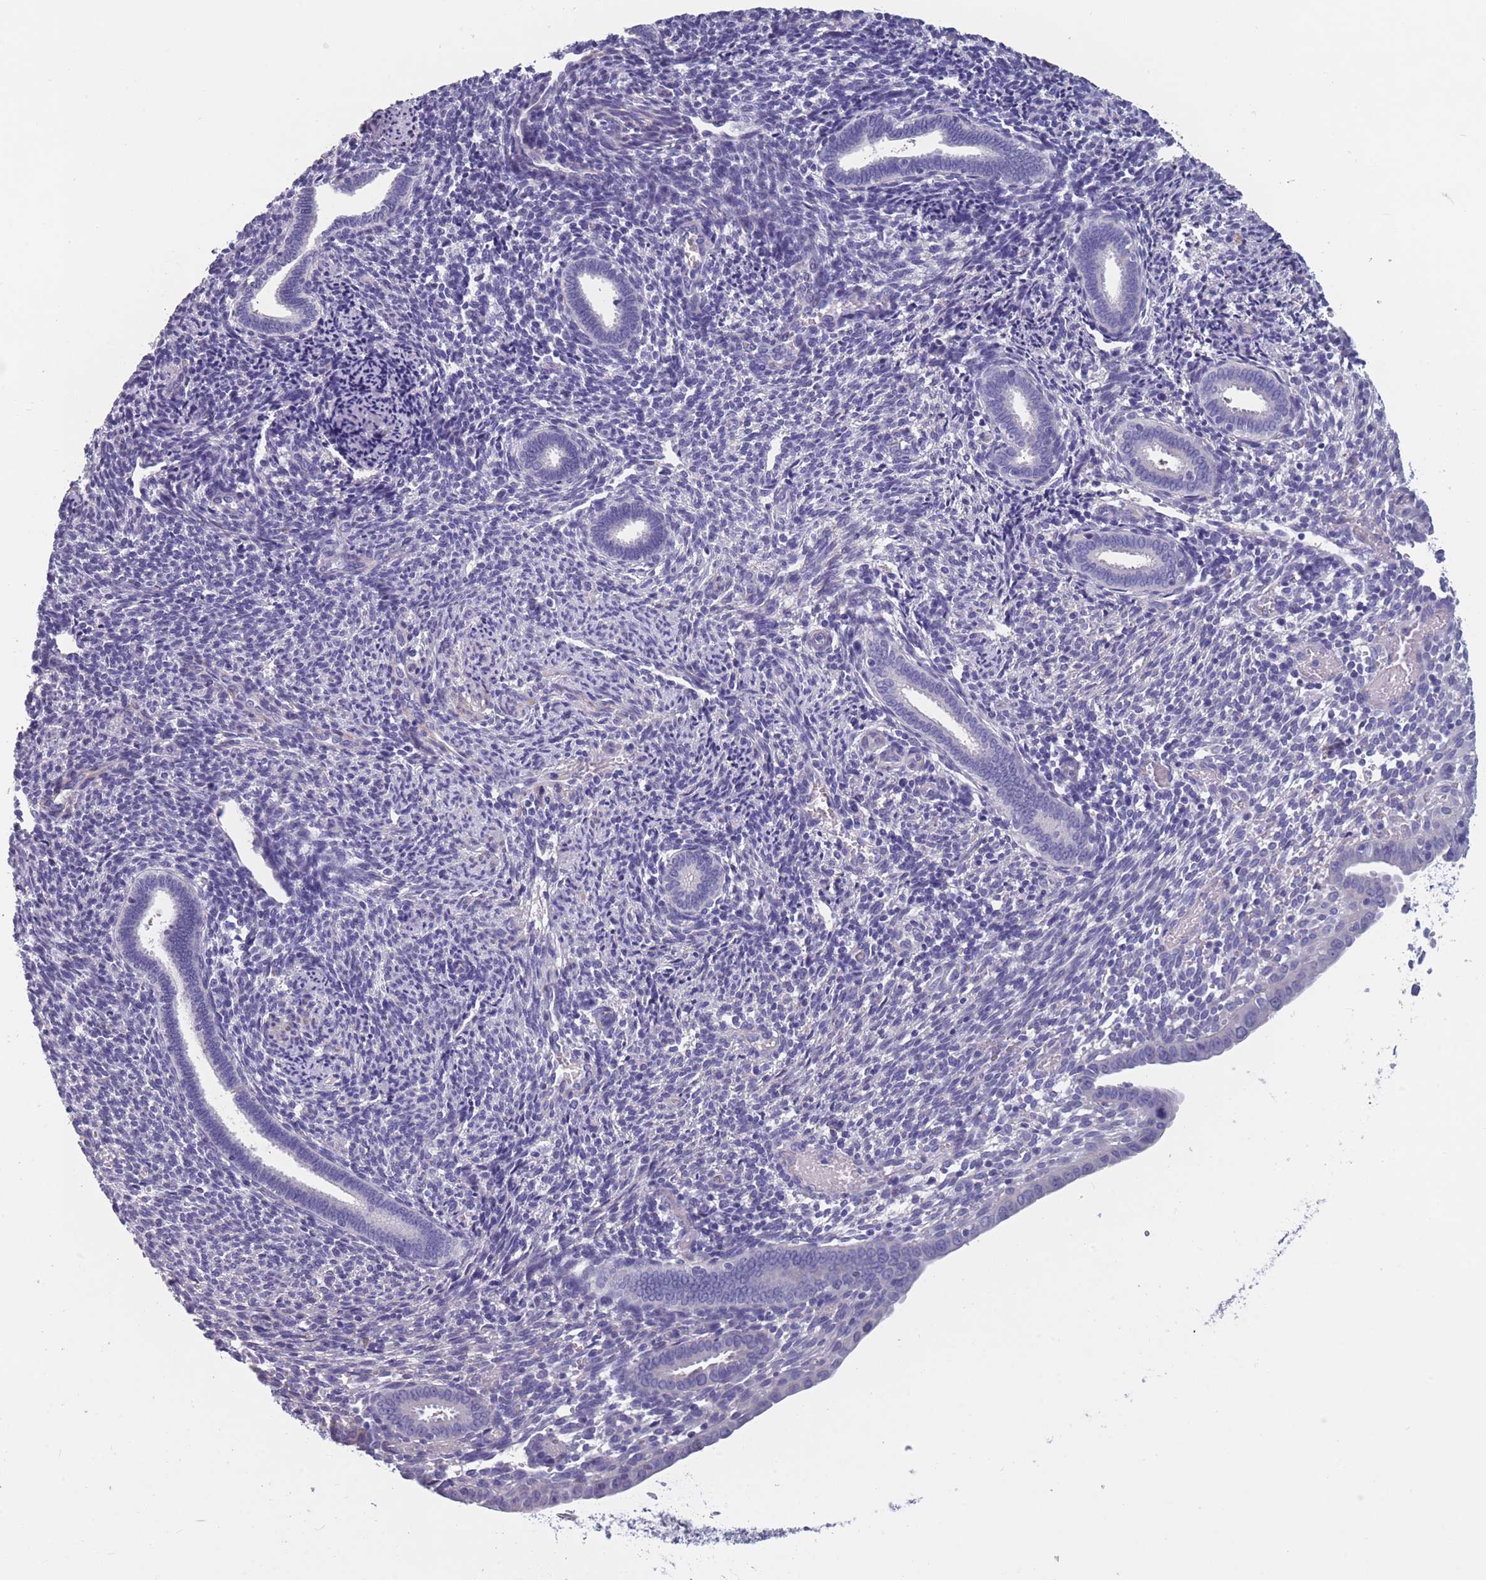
{"staining": {"intensity": "negative", "quantity": "none", "location": "none"}, "tissue": "endometrium", "cell_type": "Cells in endometrial stroma", "image_type": "normal", "snomed": [{"axis": "morphology", "description": "Normal tissue, NOS"}, {"axis": "topography", "description": "Endometrium"}], "caption": "Immunohistochemistry of normal endometrium exhibits no staining in cells in endometrial stroma. (Stains: DAB (3,3'-diaminobenzidine) IHC with hematoxylin counter stain, Microscopy: brightfield microscopy at high magnification).", "gene": "OR4C5", "patient": {"sex": "female", "age": 32}}